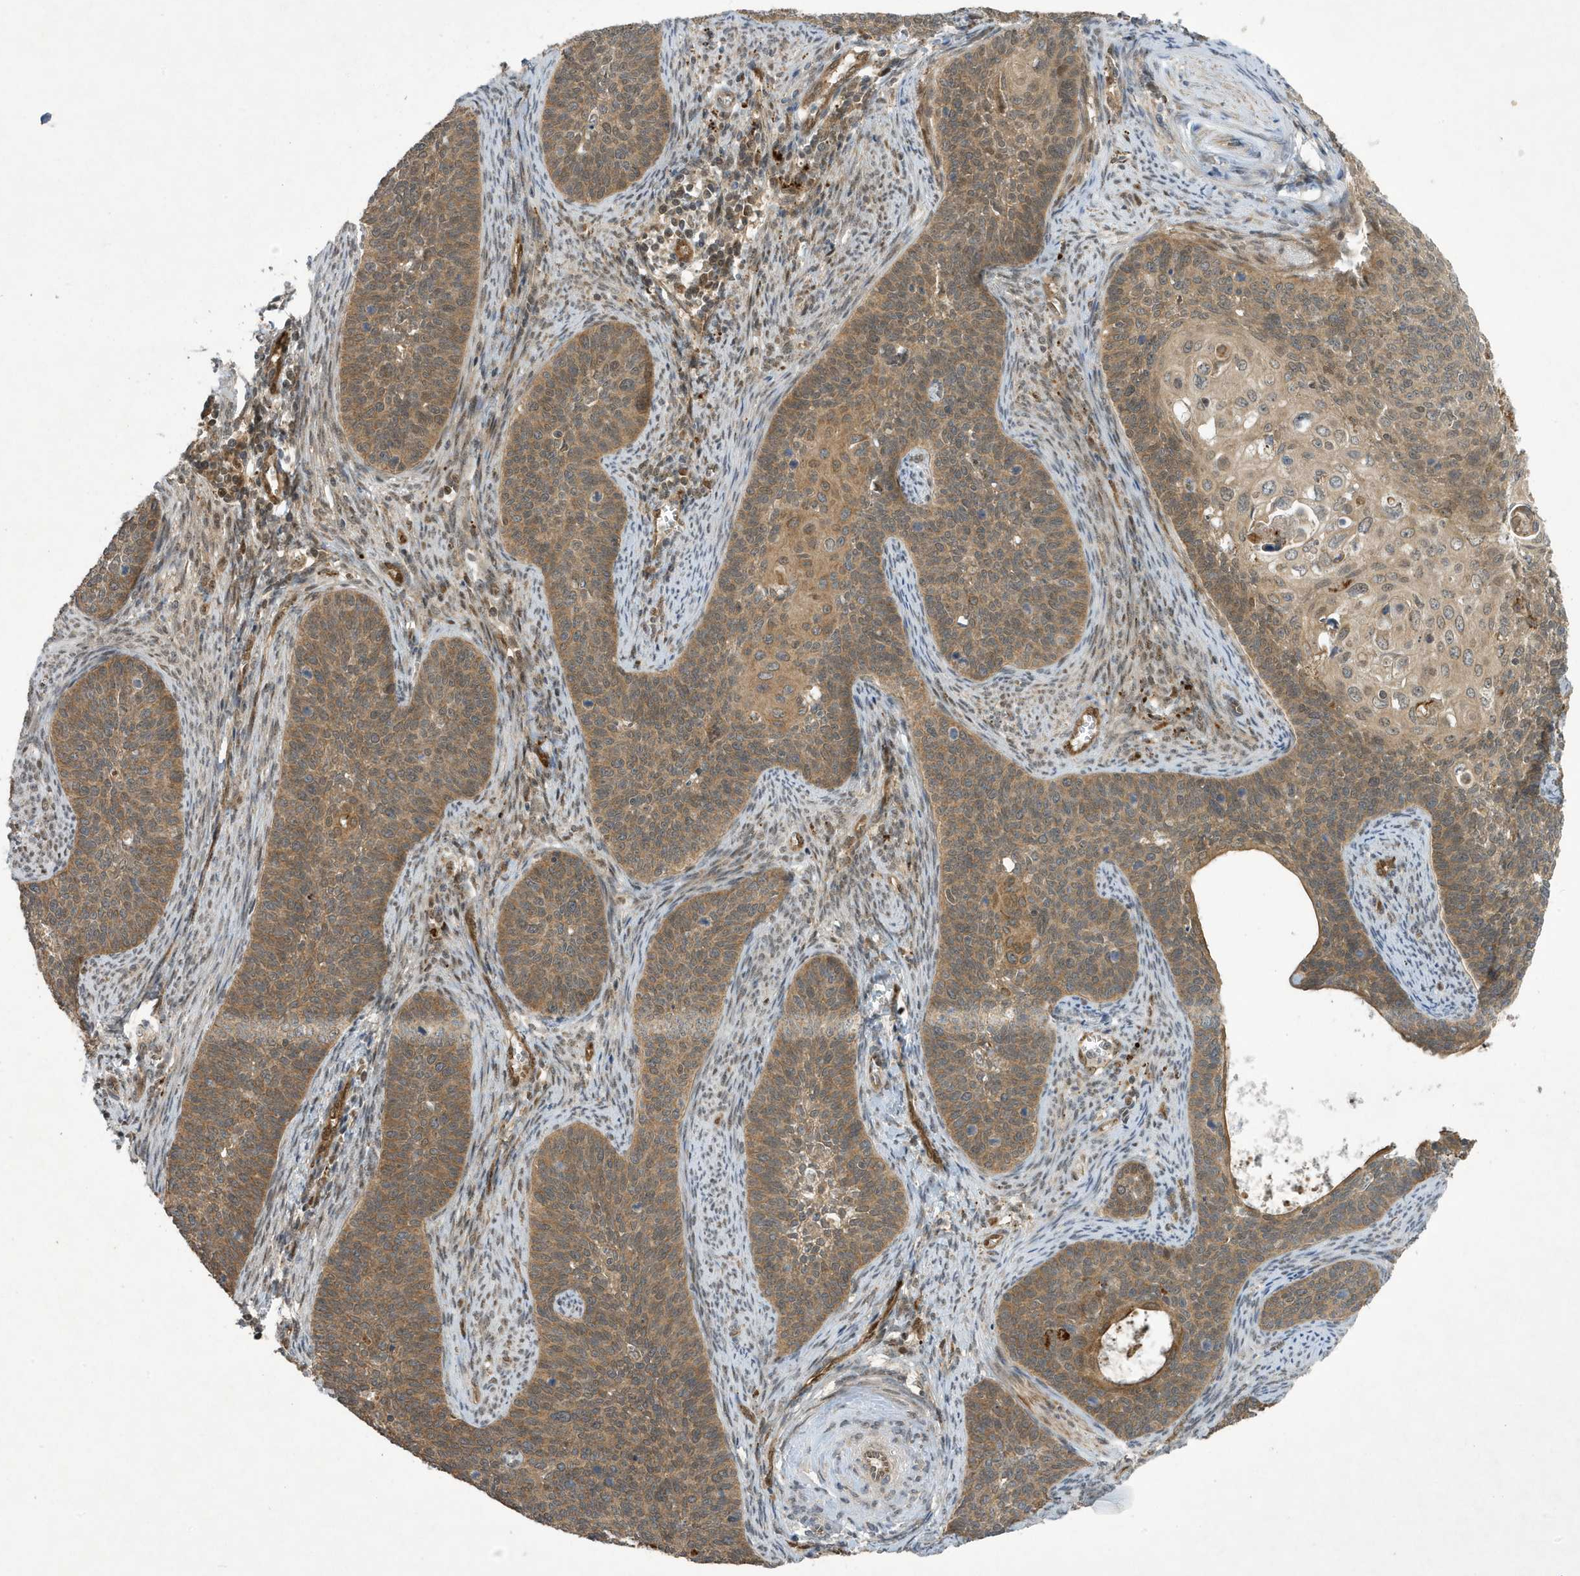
{"staining": {"intensity": "moderate", "quantity": ">75%", "location": "cytoplasmic/membranous,nuclear"}, "tissue": "cervical cancer", "cell_type": "Tumor cells", "image_type": "cancer", "snomed": [{"axis": "morphology", "description": "Squamous cell carcinoma, NOS"}, {"axis": "topography", "description": "Cervix"}], "caption": "Brown immunohistochemical staining in cervical cancer (squamous cell carcinoma) displays moderate cytoplasmic/membranous and nuclear staining in approximately >75% of tumor cells. The protein is shown in brown color, while the nuclei are stained blue.", "gene": "NCOA7", "patient": {"sex": "female", "age": 33}}